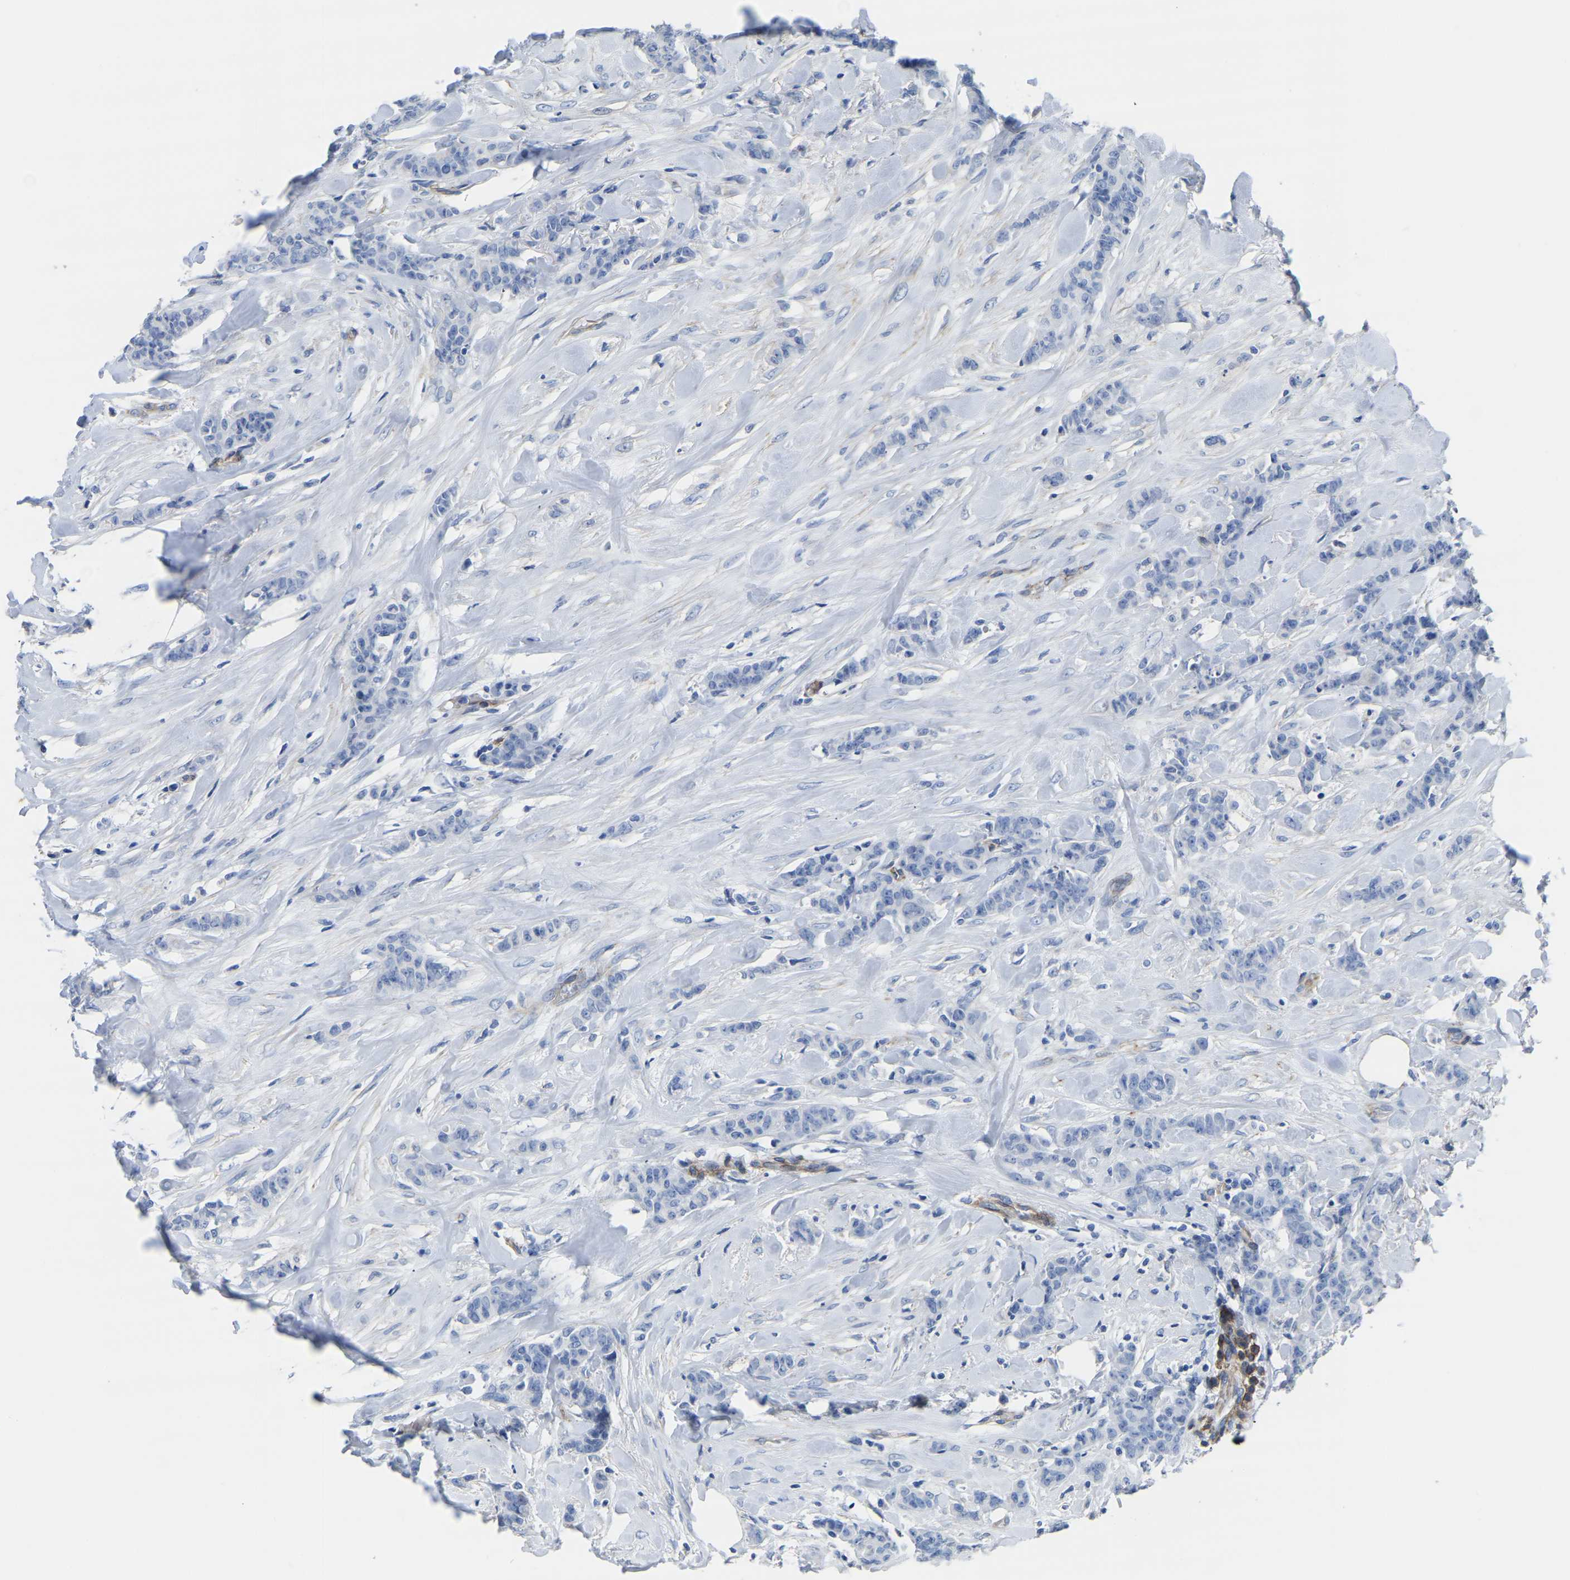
{"staining": {"intensity": "negative", "quantity": "none", "location": "none"}, "tissue": "breast cancer", "cell_type": "Tumor cells", "image_type": "cancer", "snomed": [{"axis": "morphology", "description": "Normal tissue, NOS"}, {"axis": "morphology", "description": "Duct carcinoma"}, {"axis": "topography", "description": "Breast"}], "caption": "IHC histopathology image of neoplastic tissue: human invasive ductal carcinoma (breast) stained with DAB reveals no significant protein positivity in tumor cells.", "gene": "SLC45A3", "patient": {"sex": "female", "age": 40}}